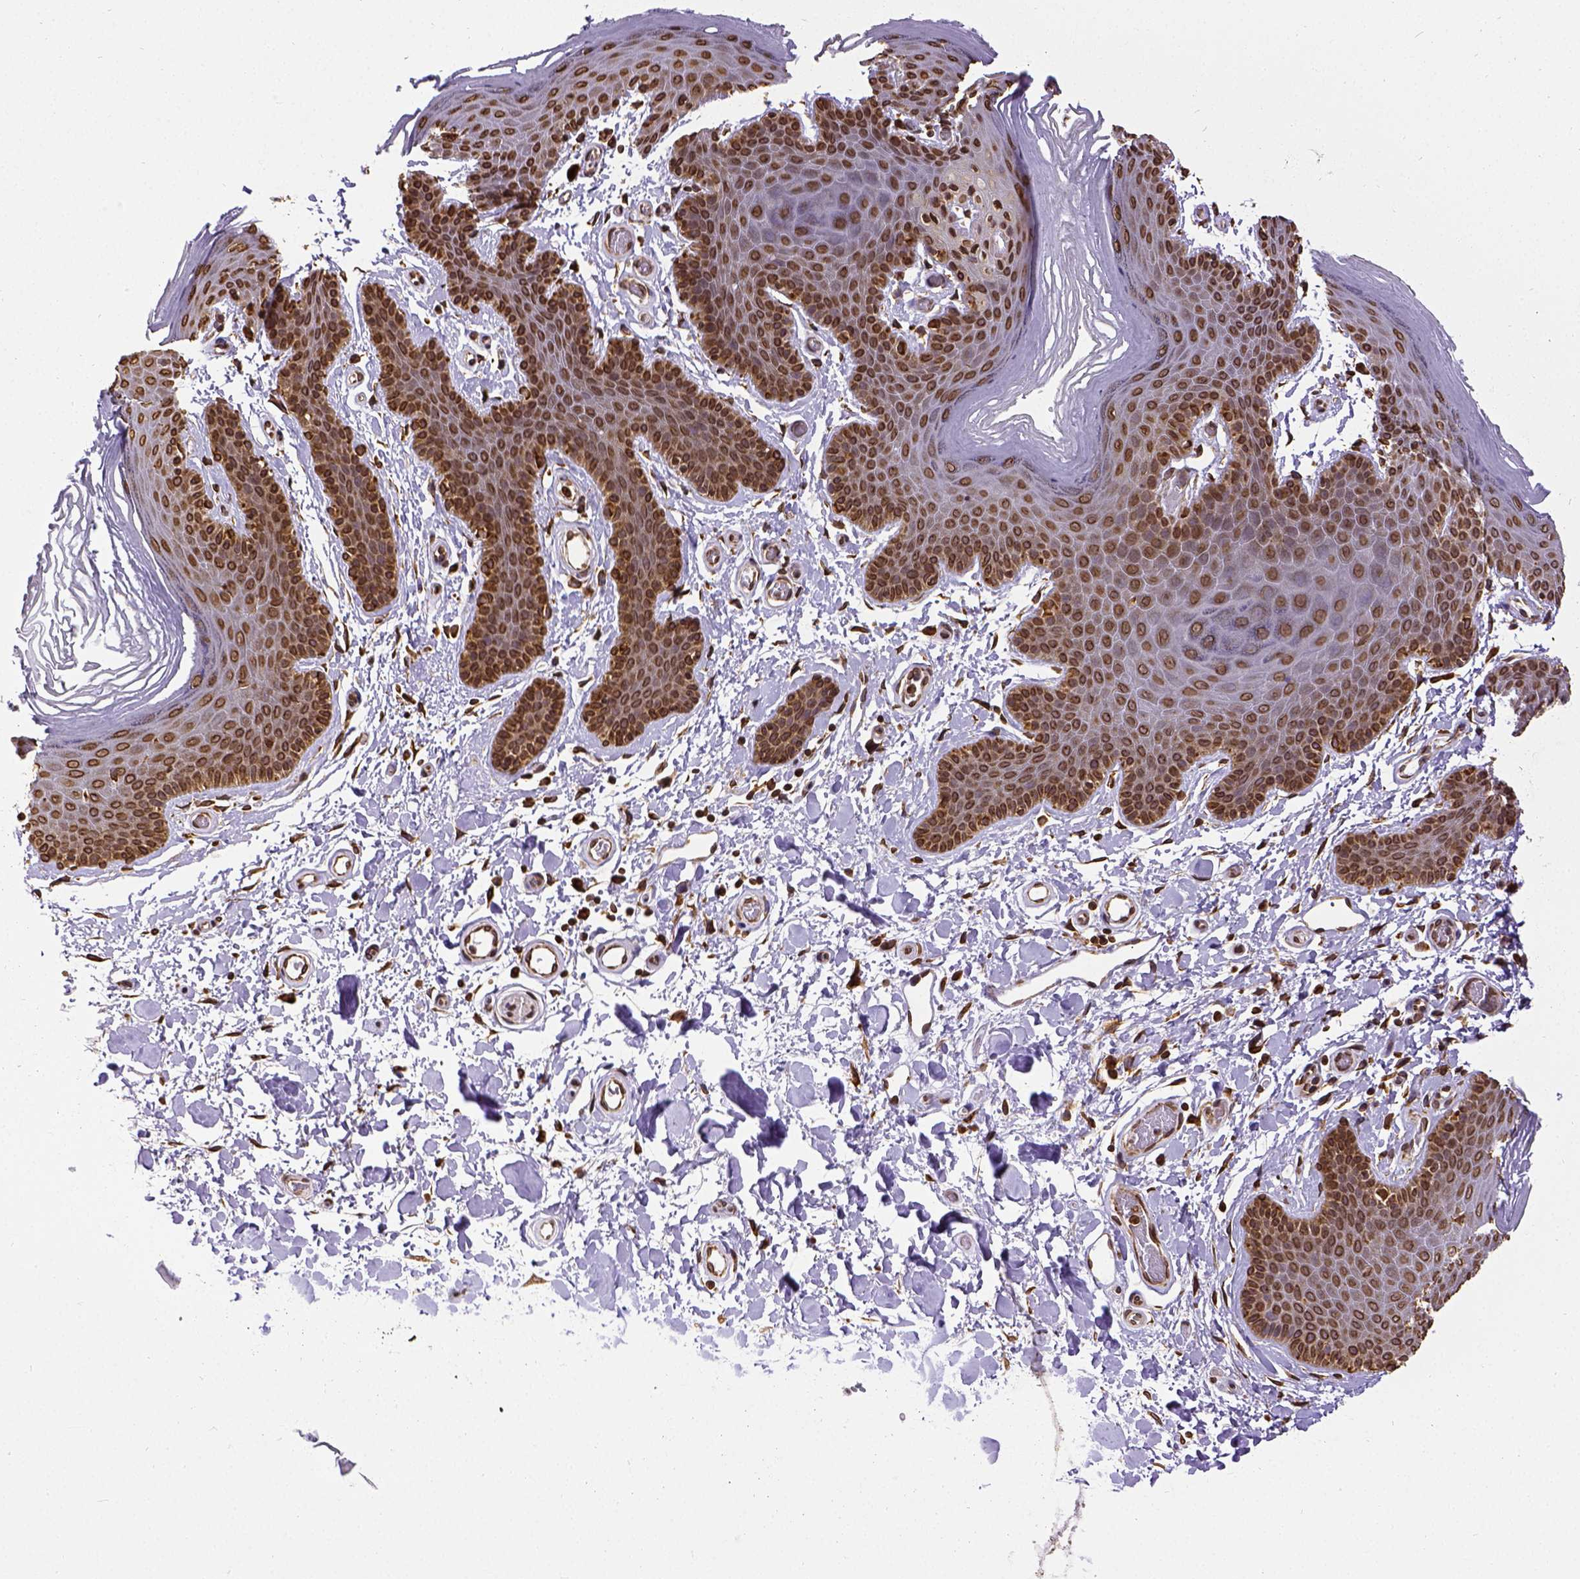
{"staining": {"intensity": "strong", "quantity": ">75%", "location": "cytoplasmic/membranous,nuclear"}, "tissue": "skin", "cell_type": "Epidermal cells", "image_type": "normal", "snomed": [{"axis": "morphology", "description": "Normal tissue, NOS"}, {"axis": "topography", "description": "Anal"}], "caption": "Immunohistochemistry (IHC) image of benign skin stained for a protein (brown), which demonstrates high levels of strong cytoplasmic/membranous,nuclear positivity in about >75% of epidermal cells.", "gene": "MTDH", "patient": {"sex": "male", "age": 53}}